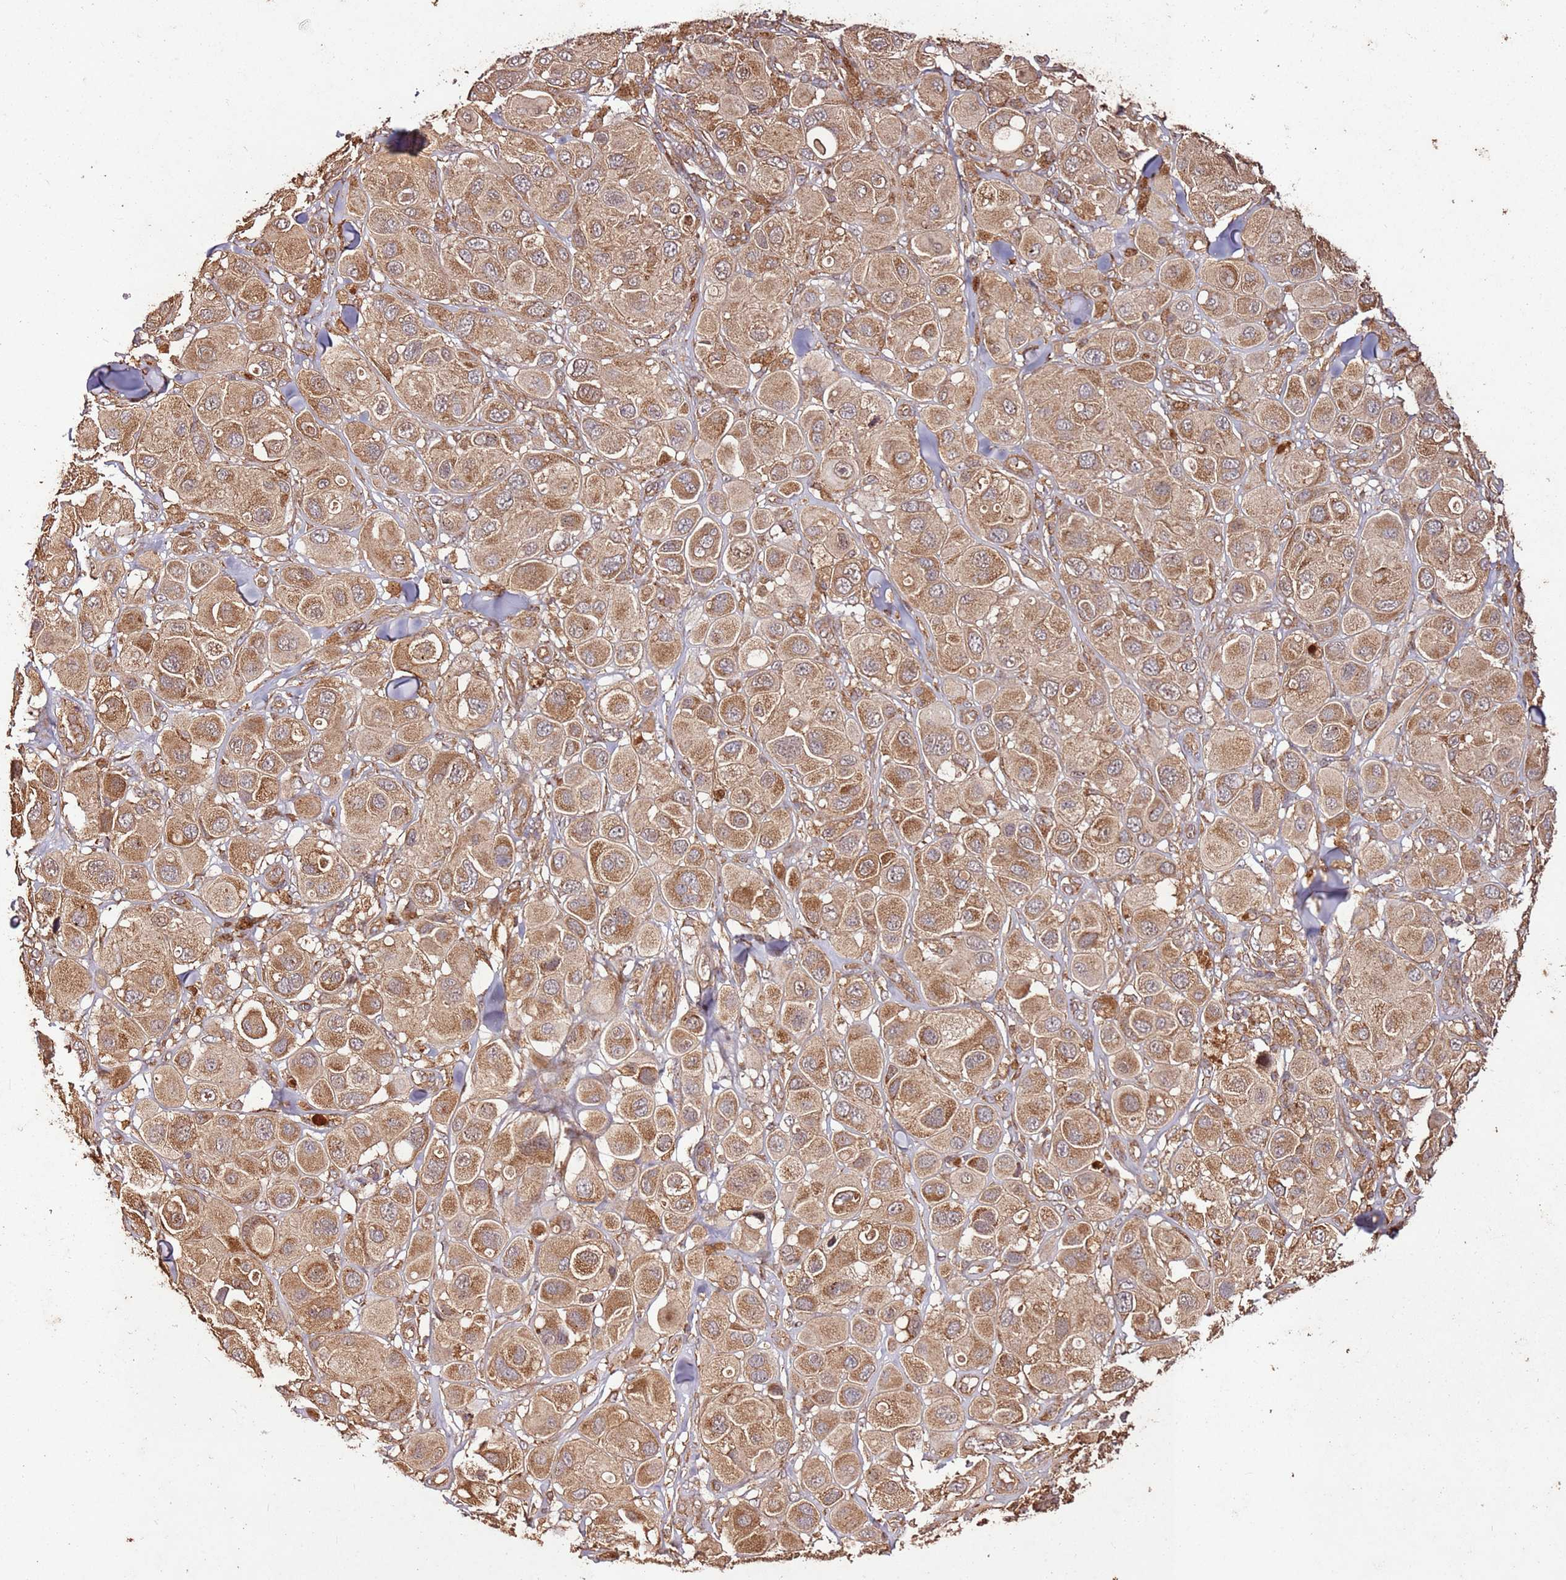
{"staining": {"intensity": "moderate", "quantity": ">75%", "location": "cytoplasmic/membranous"}, "tissue": "melanoma", "cell_type": "Tumor cells", "image_type": "cancer", "snomed": [{"axis": "morphology", "description": "Malignant melanoma, Metastatic site"}, {"axis": "topography", "description": "Skin"}], "caption": "Immunohistochemical staining of malignant melanoma (metastatic site) exhibits medium levels of moderate cytoplasmic/membranous protein expression in about >75% of tumor cells.", "gene": "FAM186A", "patient": {"sex": "male", "age": 41}}